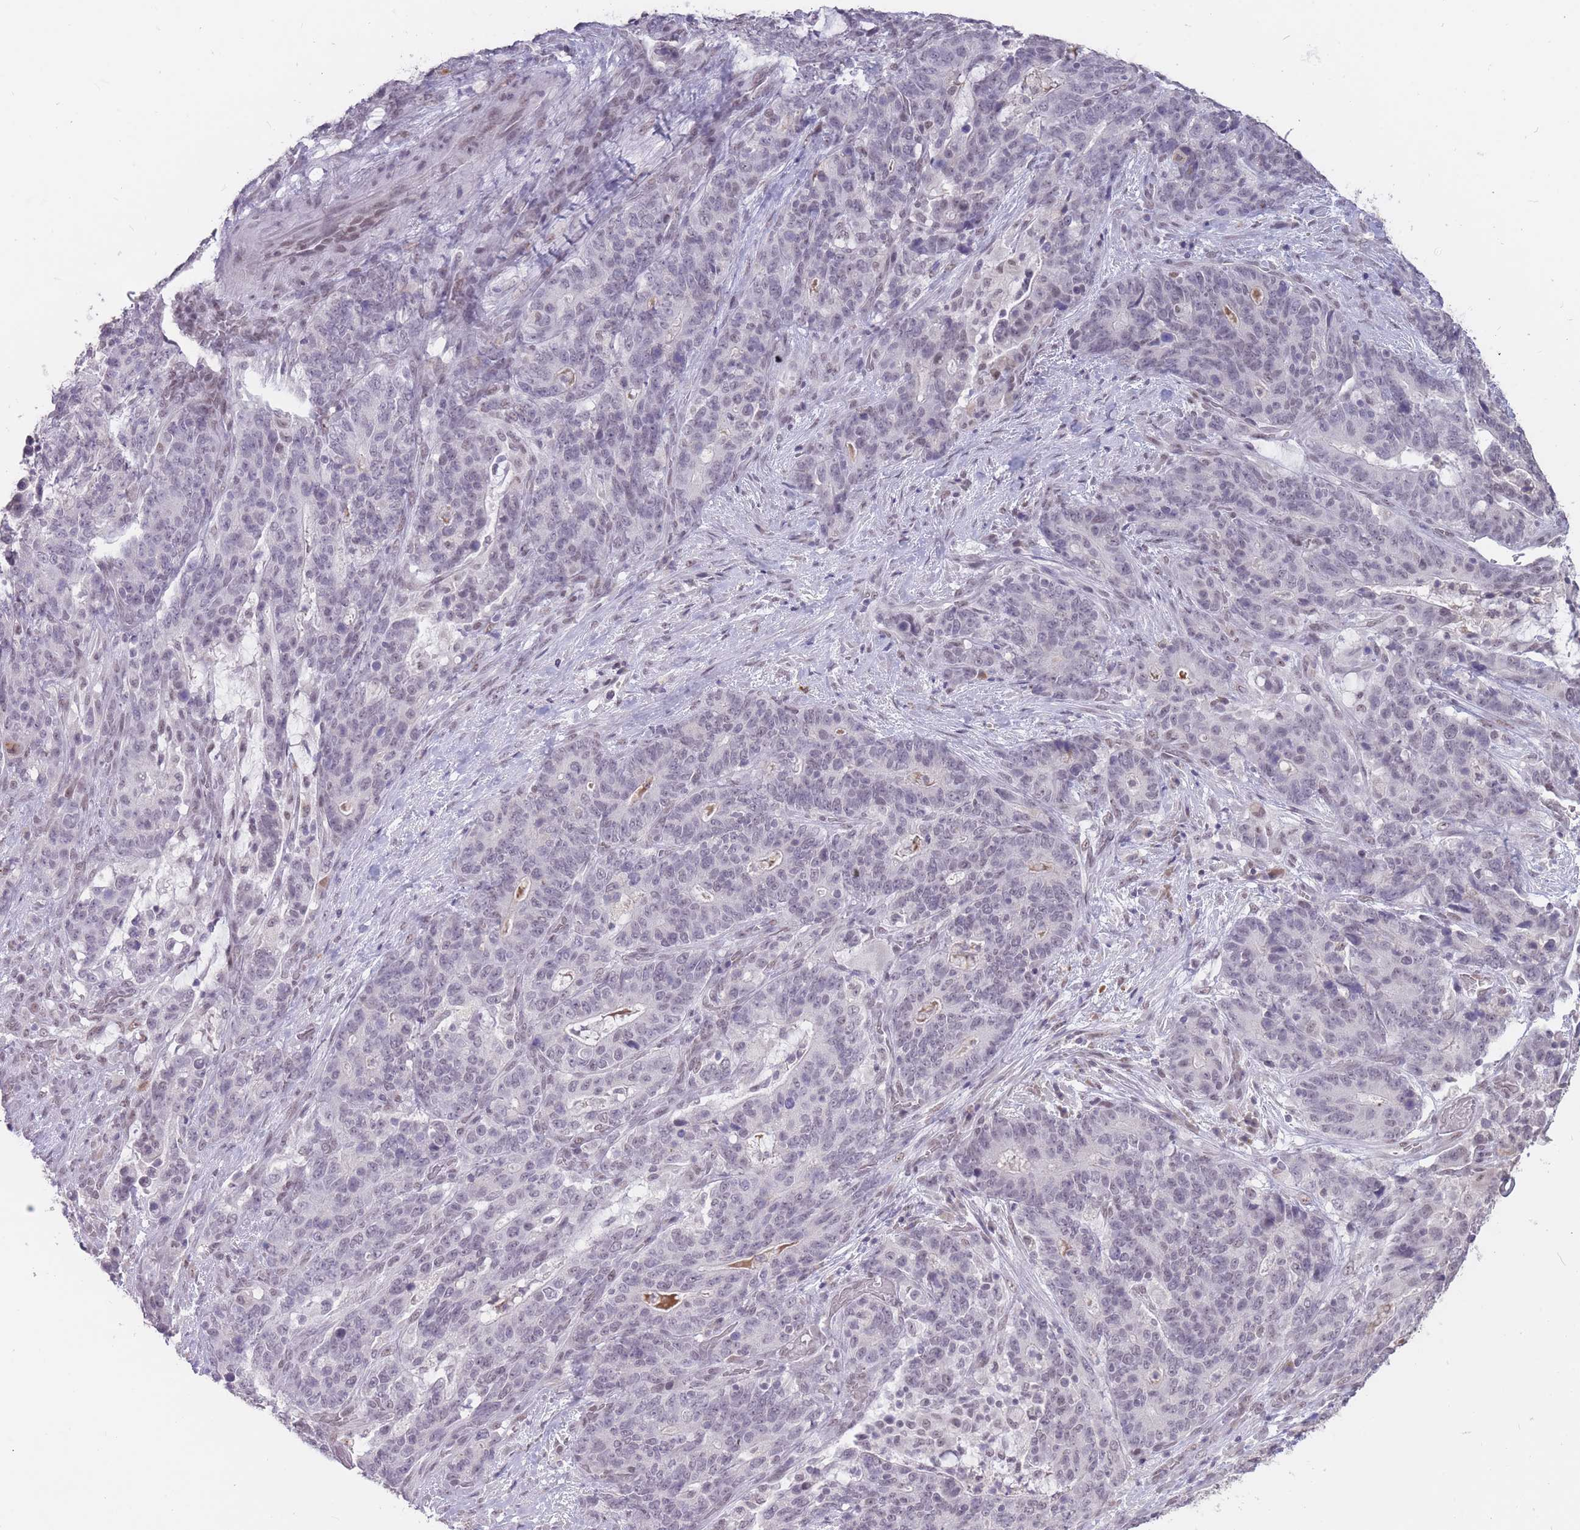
{"staining": {"intensity": "negative", "quantity": "none", "location": "none"}, "tissue": "stomach cancer", "cell_type": "Tumor cells", "image_type": "cancer", "snomed": [{"axis": "morphology", "description": "Normal tissue, NOS"}, {"axis": "morphology", "description": "Adenocarcinoma, NOS"}, {"axis": "topography", "description": "Stomach"}], "caption": "IHC micrograph of stomach cancer stained for a protein (brown), which shows no positivity in tumor cells.", "gene": "HNRNPUL1", "patient": {"sex": "female", "age": 64}}